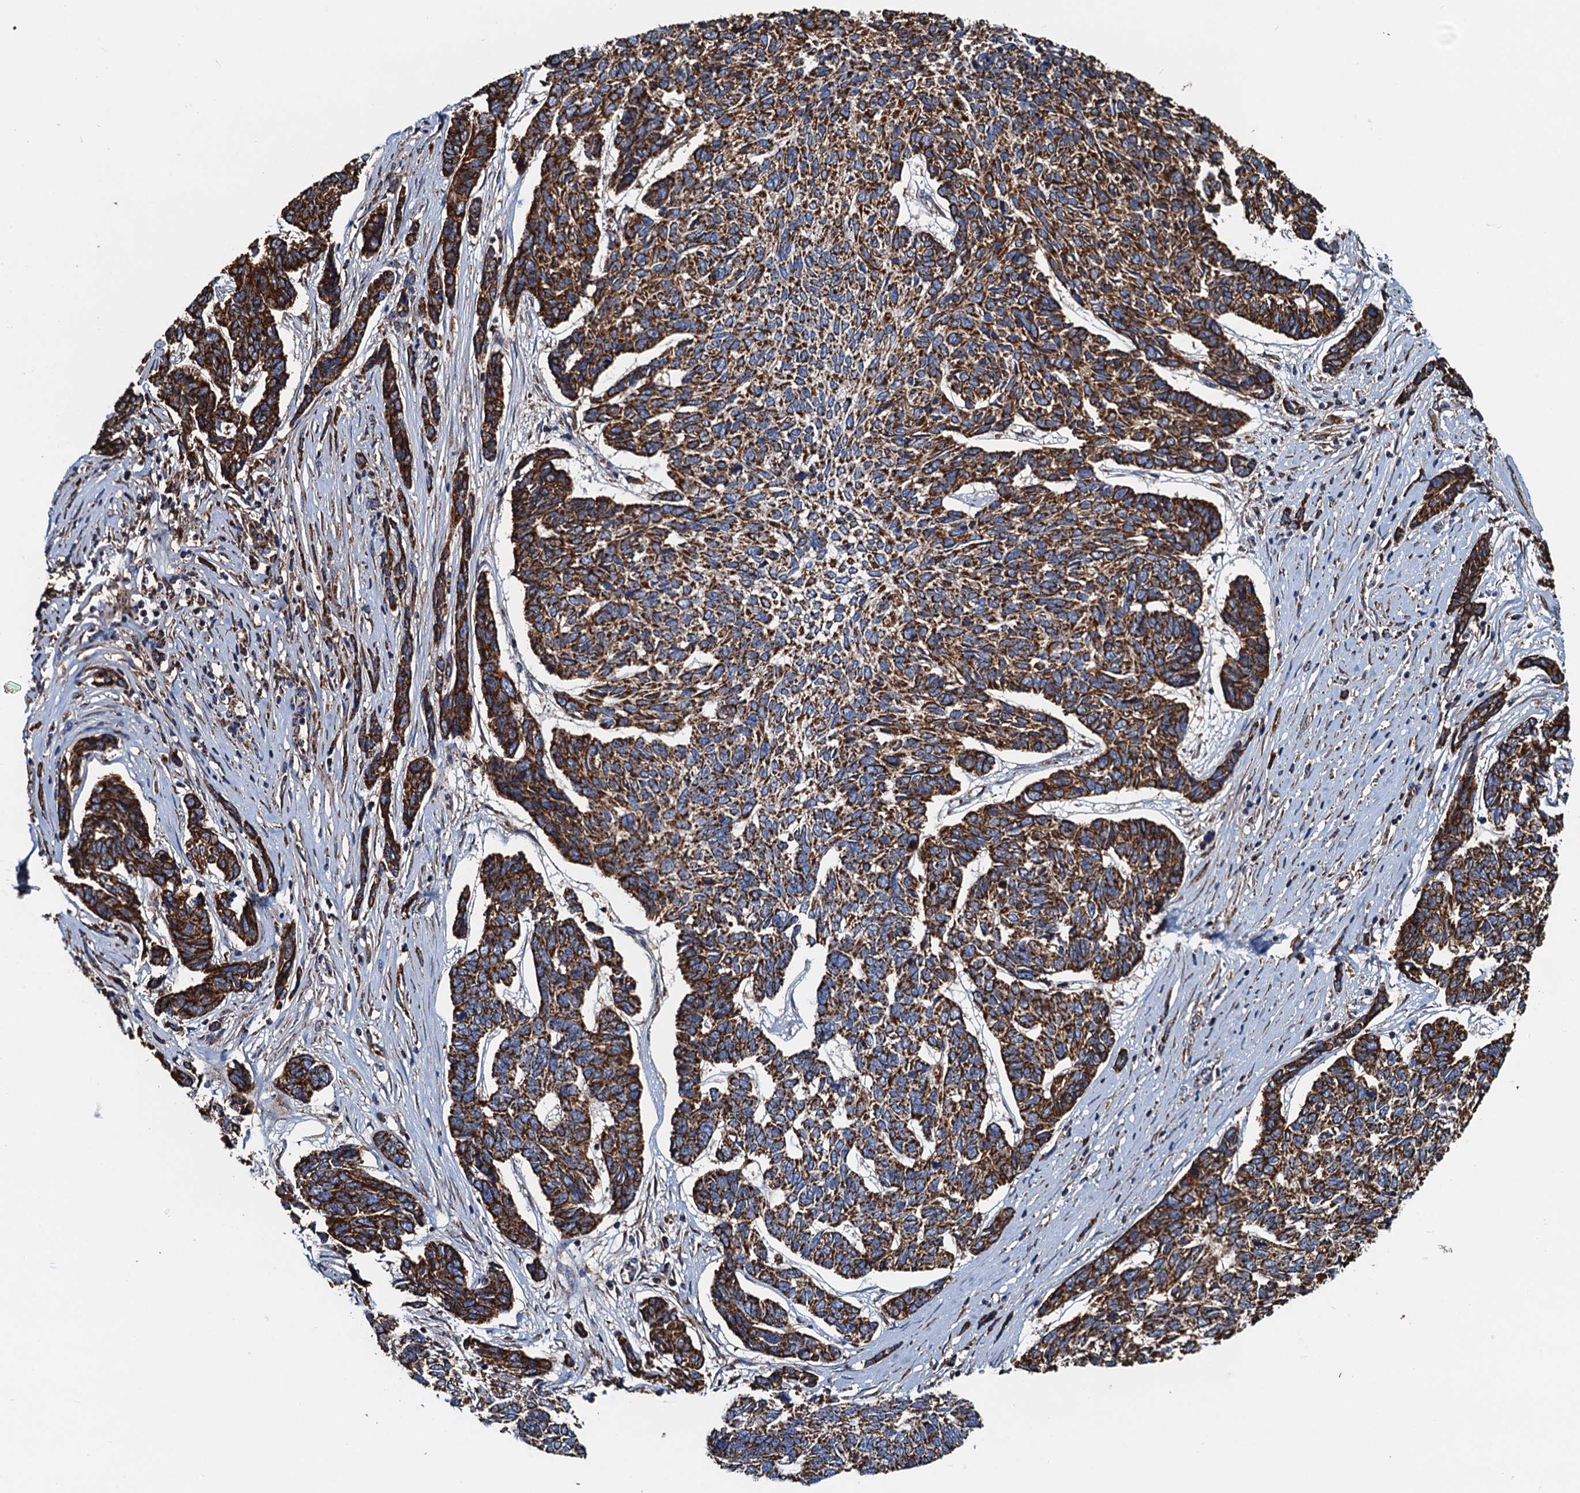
{"staining": {"intensity": "strong", "quantity": ">75%", "location": "cytoplasmic/membranous"}, "tissue": "skin cancer", "cell_type": "Tumor cells", "image_type": "cancer", "snomed": [{"axis": "morphology", "description": "Basal cell carcinoma"}, {"axis": "topography", "description": "Skin"}], "caption": "Skin cancer (basal cell carcinoma) stained for a protein demonstrates strong cytoplasmic/membranous positivity in tumor cells. Using DAB (3,3'-diaminobenzidine) (brown) and hematoxylin (blue) stains, captured at high magnification using brightfield microscopy.", "gene": "AAGAB", "patient": {"sex": "female", "age": 65}}